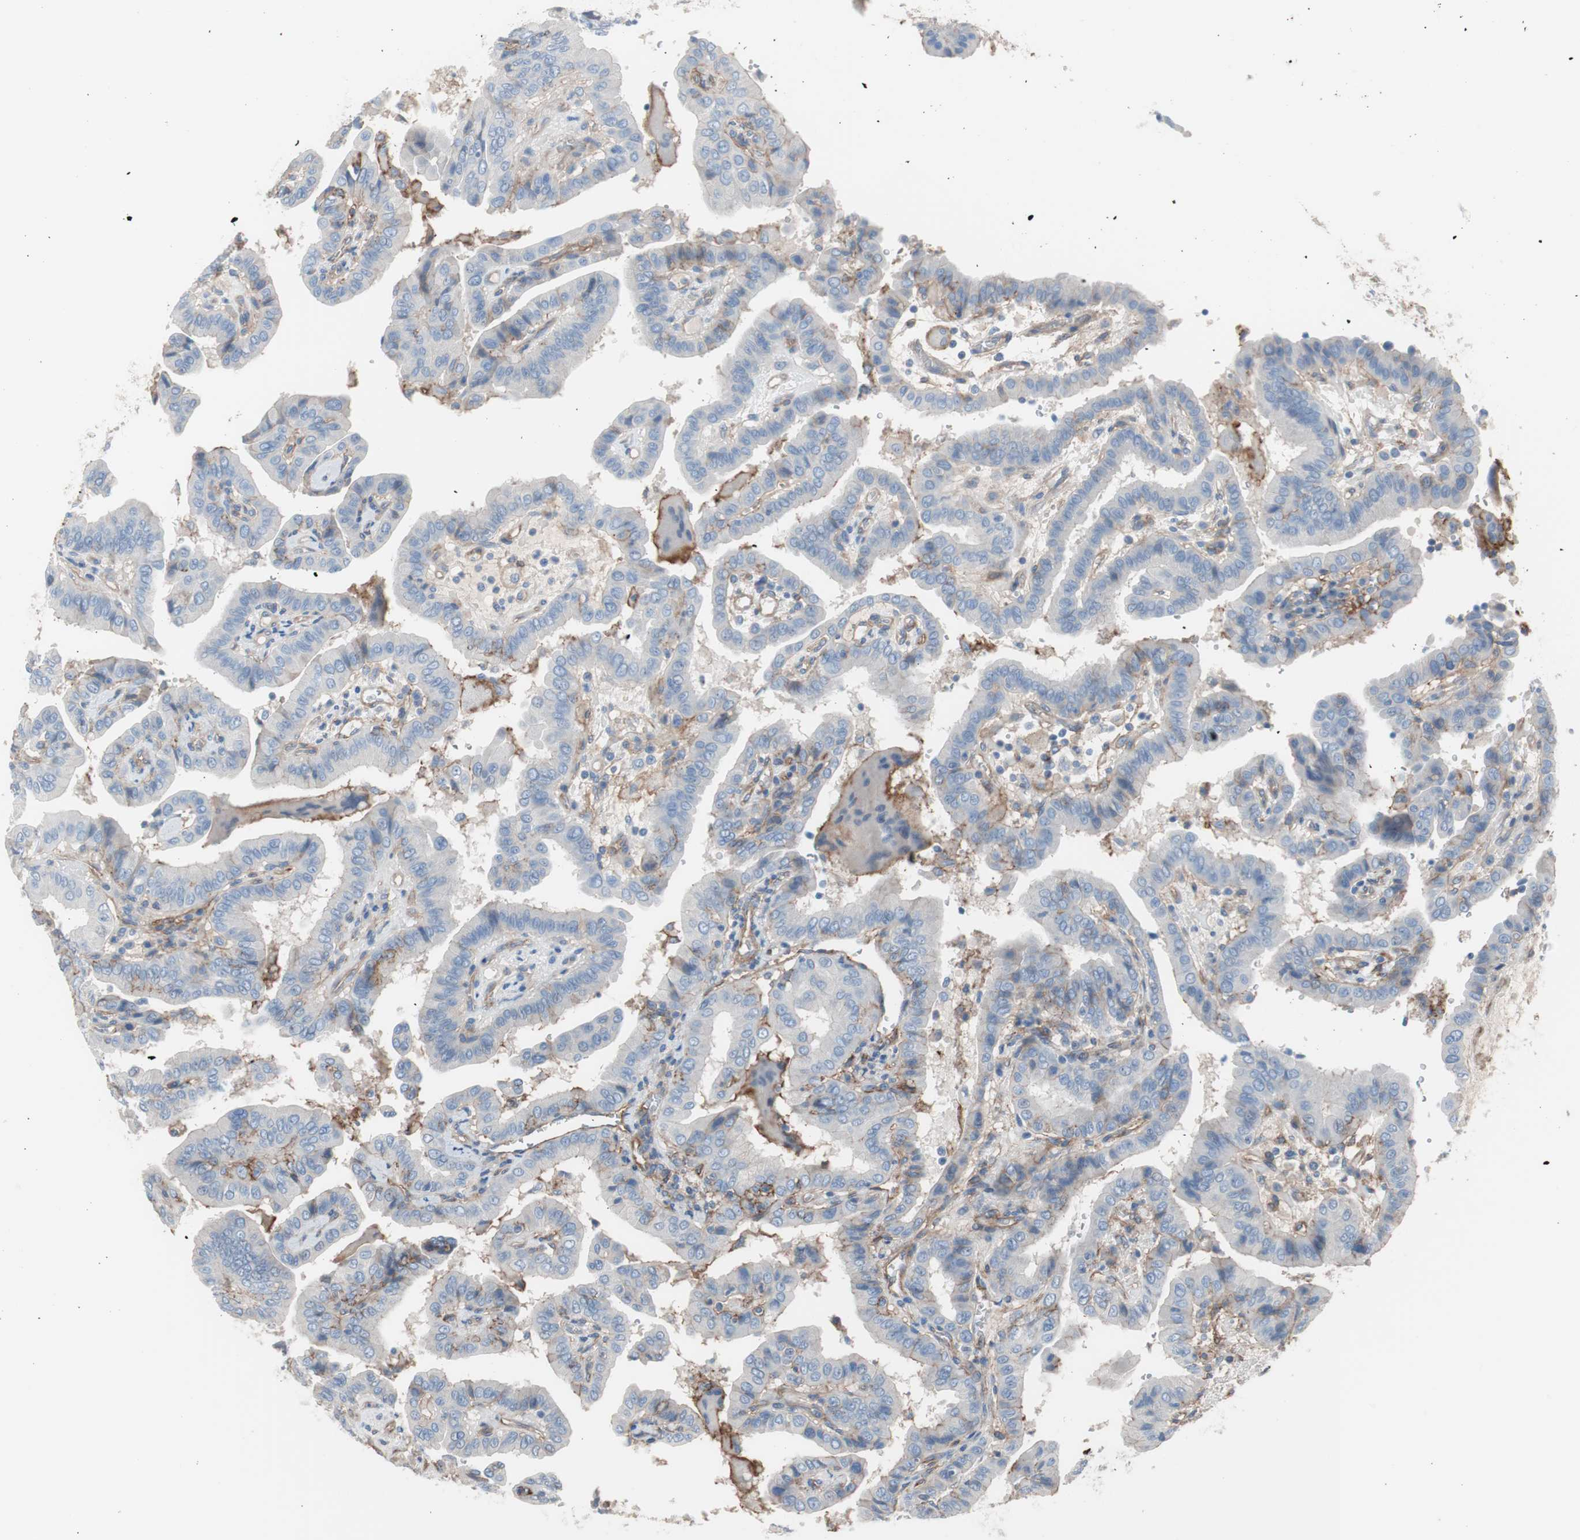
{"staining": {"intensity": "negative", "quantity": "none", "location": "none"}, "tissue": "thyroid cancer", "cell_type": "Tumor cells", "image_type": "cancer", "snomed": [{"axis": "morphology", "description": "Papillary adenocarcinoma, NOS"}, {"axis": "topography", "description": "Thyroid gland"}], "caption": "Immunohistochemical staining of papillary adenocarcinoma (thyroid) demonstrates no significant staining in tumor cells.", "gene": "CD81", "patient": {"sex": "male", "age": 33}}